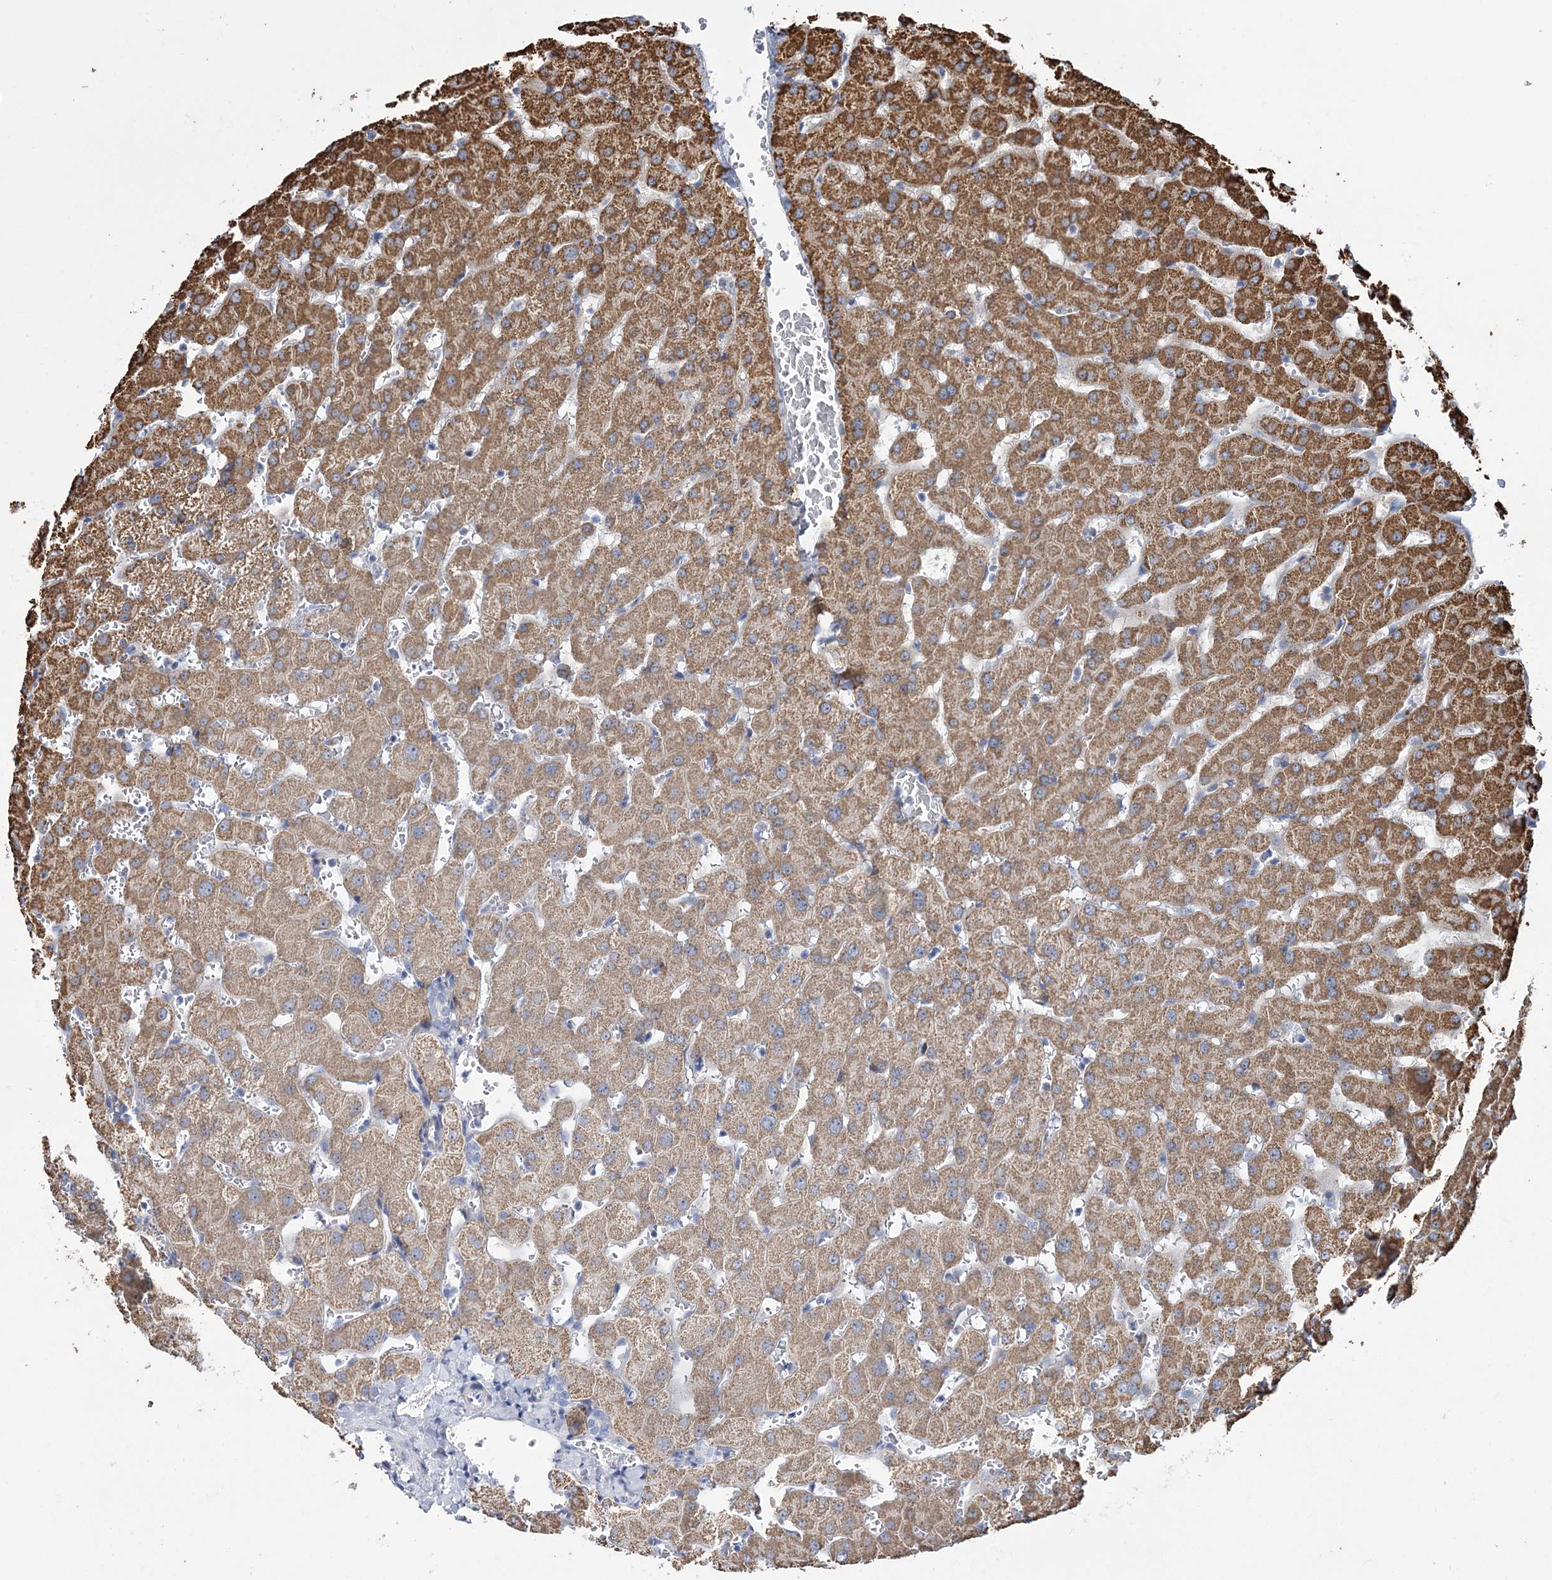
{"staining": {"intensity": "negative", "quantity": "none", "location": "none"}, "tissue": "liver", "cell_type": "Cholangiocytes", "image_type": "normal", "snomed": [{"axis": "morphology", "description": "Normal tissue, NOS"}, {"axis": "topography", "description": "Liver"}], "caption": "This is an immunohistochemistry (IHC) photomicrograph of benign liver. There is no staining in cholangiocytes.", "gene": "ANO1", "patient": {"sex": "female", "age": 63}}